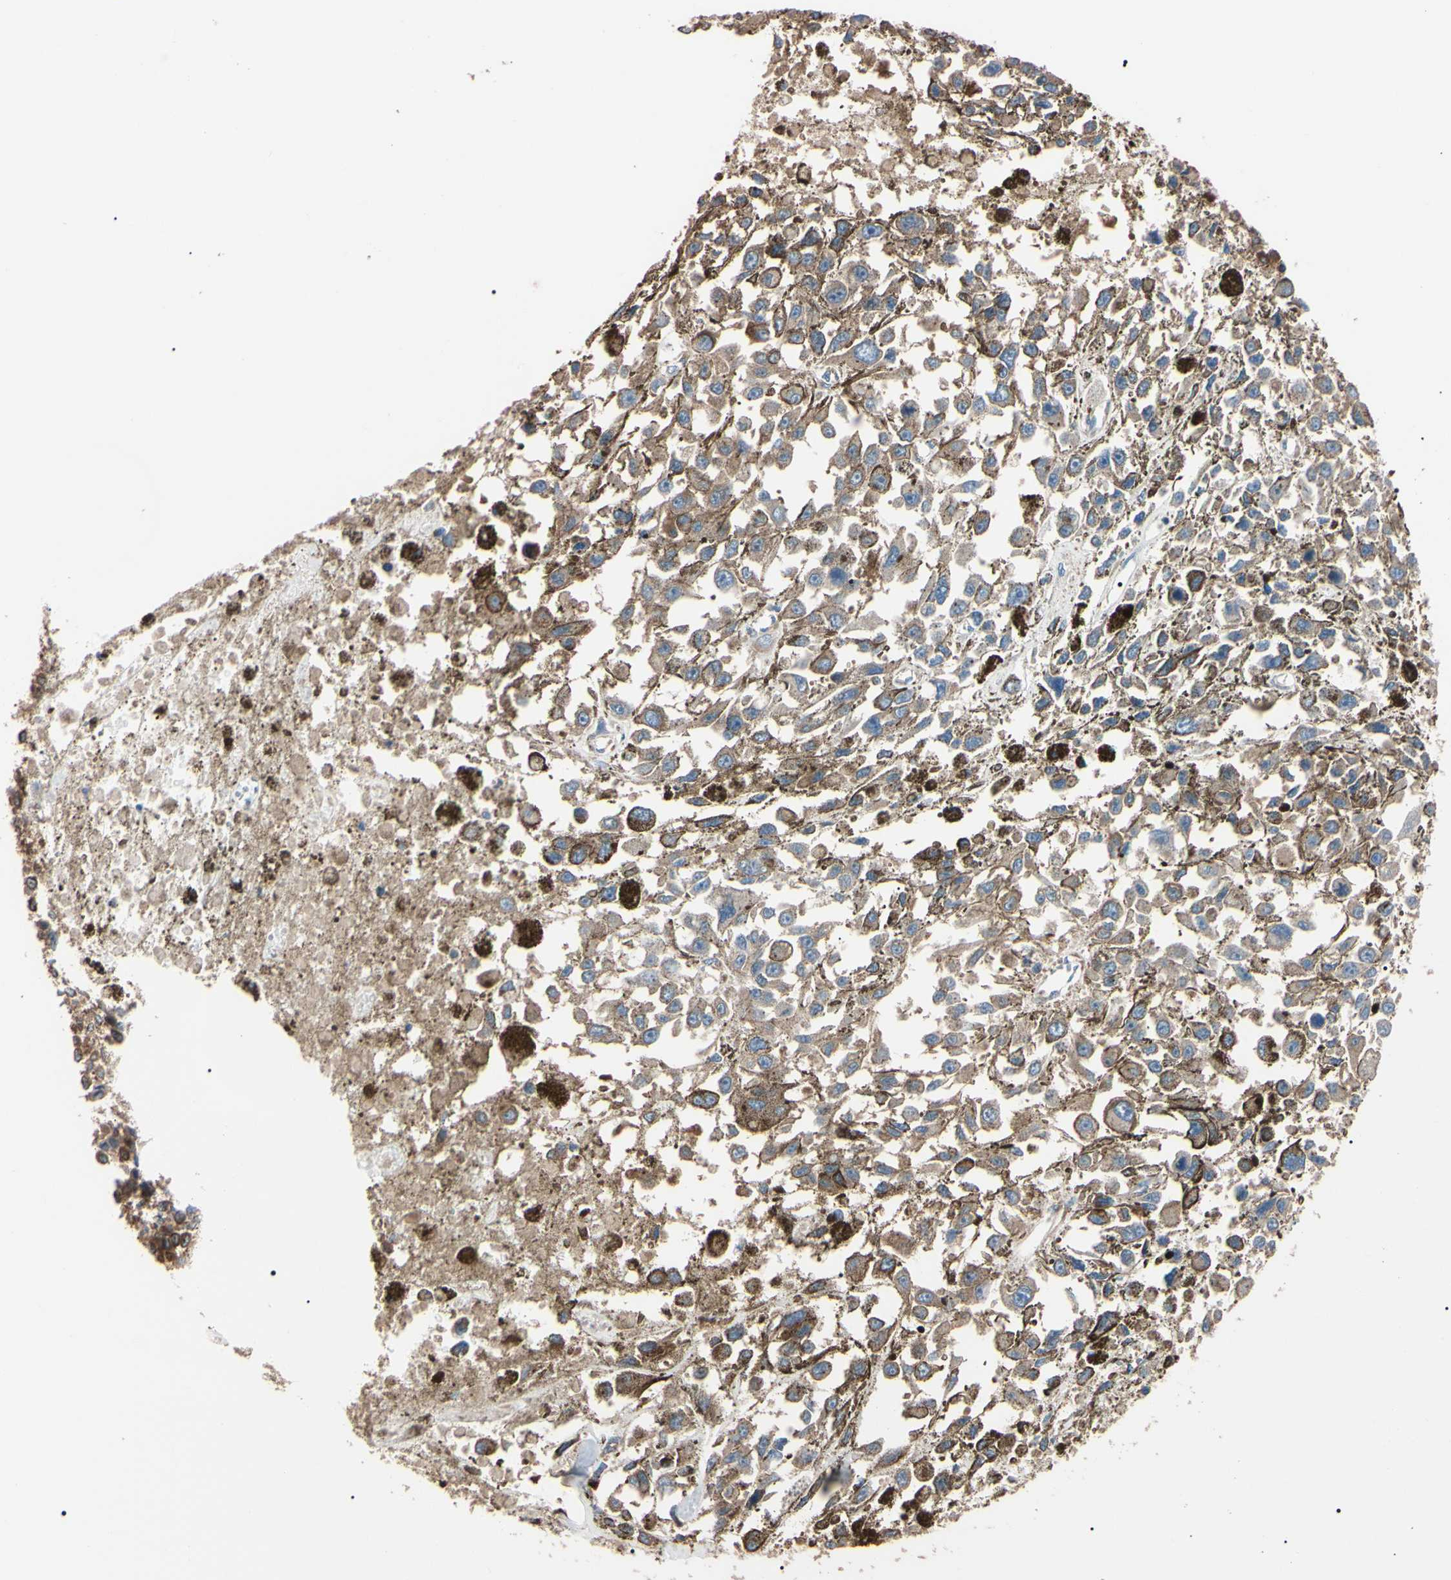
{"staining": {"intensity": "moderate", "quantity": ">75%", "location": "cytoplasmic/membranous"}, "tissue": "melanoma", "cell_type": "Tumor cells", "image_type": "cancer", "snomed": [{"axis": "morphology", "description": "Malignant melanoma, Metastatic site"}, {"axis": "topography", "description": "Lymph node"}], "caption": "DAB (3,3'-diaminobenzidine) immunohistochemical staining of human melanoma shows moderate cytoplasmic/membranous protein positivity in approximately >75% of tumor cells.", "gene": "PRKACA", "patient": {"sex": "male", "age": 59}}